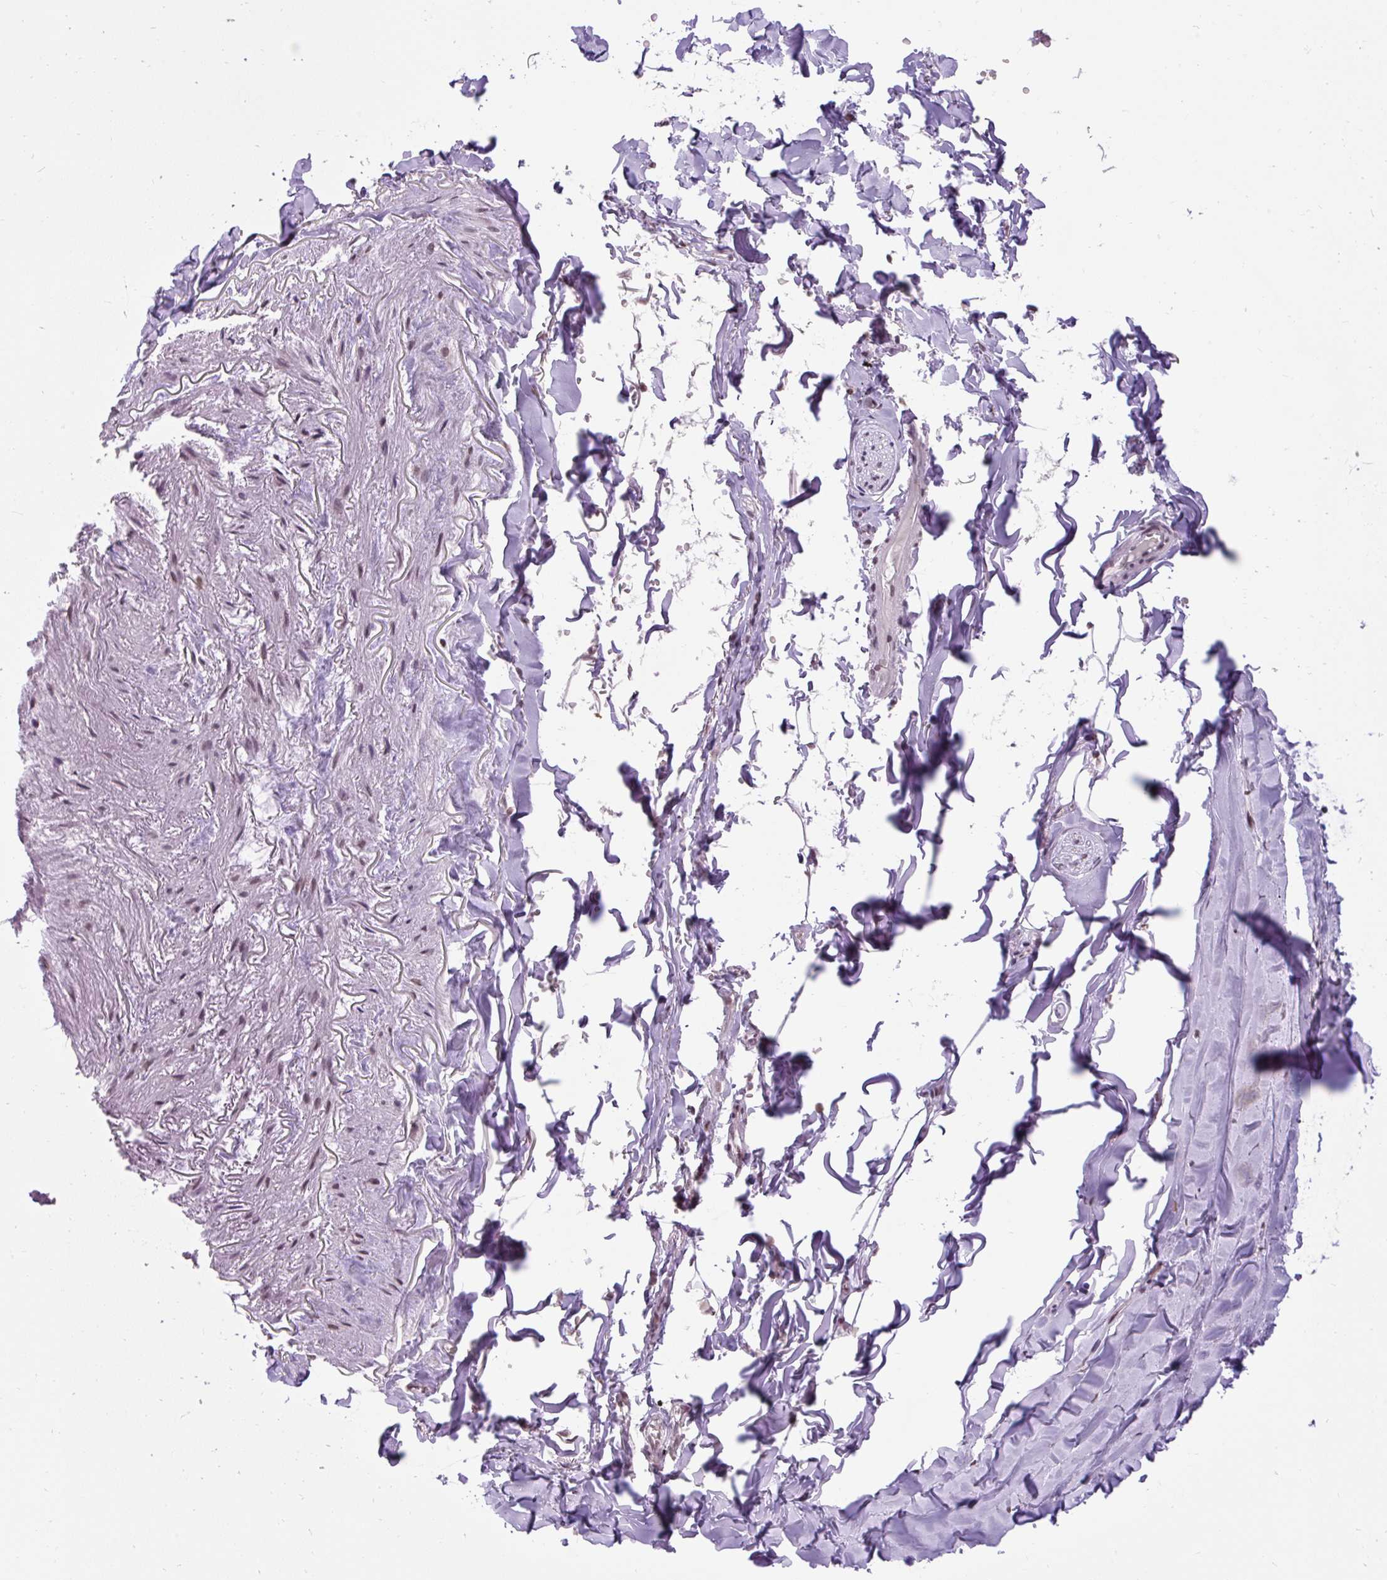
{"staining": {"intensity": "negative", "quantity": "none", "location": "none"}, "tissue": "adipose tissue", "cell_type": "Adipocytes", "image_type": "normal", "snomed": [{"axis": "morphology", "description": "Normal tissue, NOS"}, {"axis": "topography", "description": "Cartilage tissue"}, {"axis": "topography", "description": "Bronchus"}, {"axis": "topography", "description": "Peripheral nerve tissue"}], "caption": "IHC of unremarkable human adipose tissue displays no staining in adipocytes. (Immunohistochemistry, brightfield microscopy, high magnification).", "gene": "ZNF672", "patient": {"sex": "female", "age": 59}}